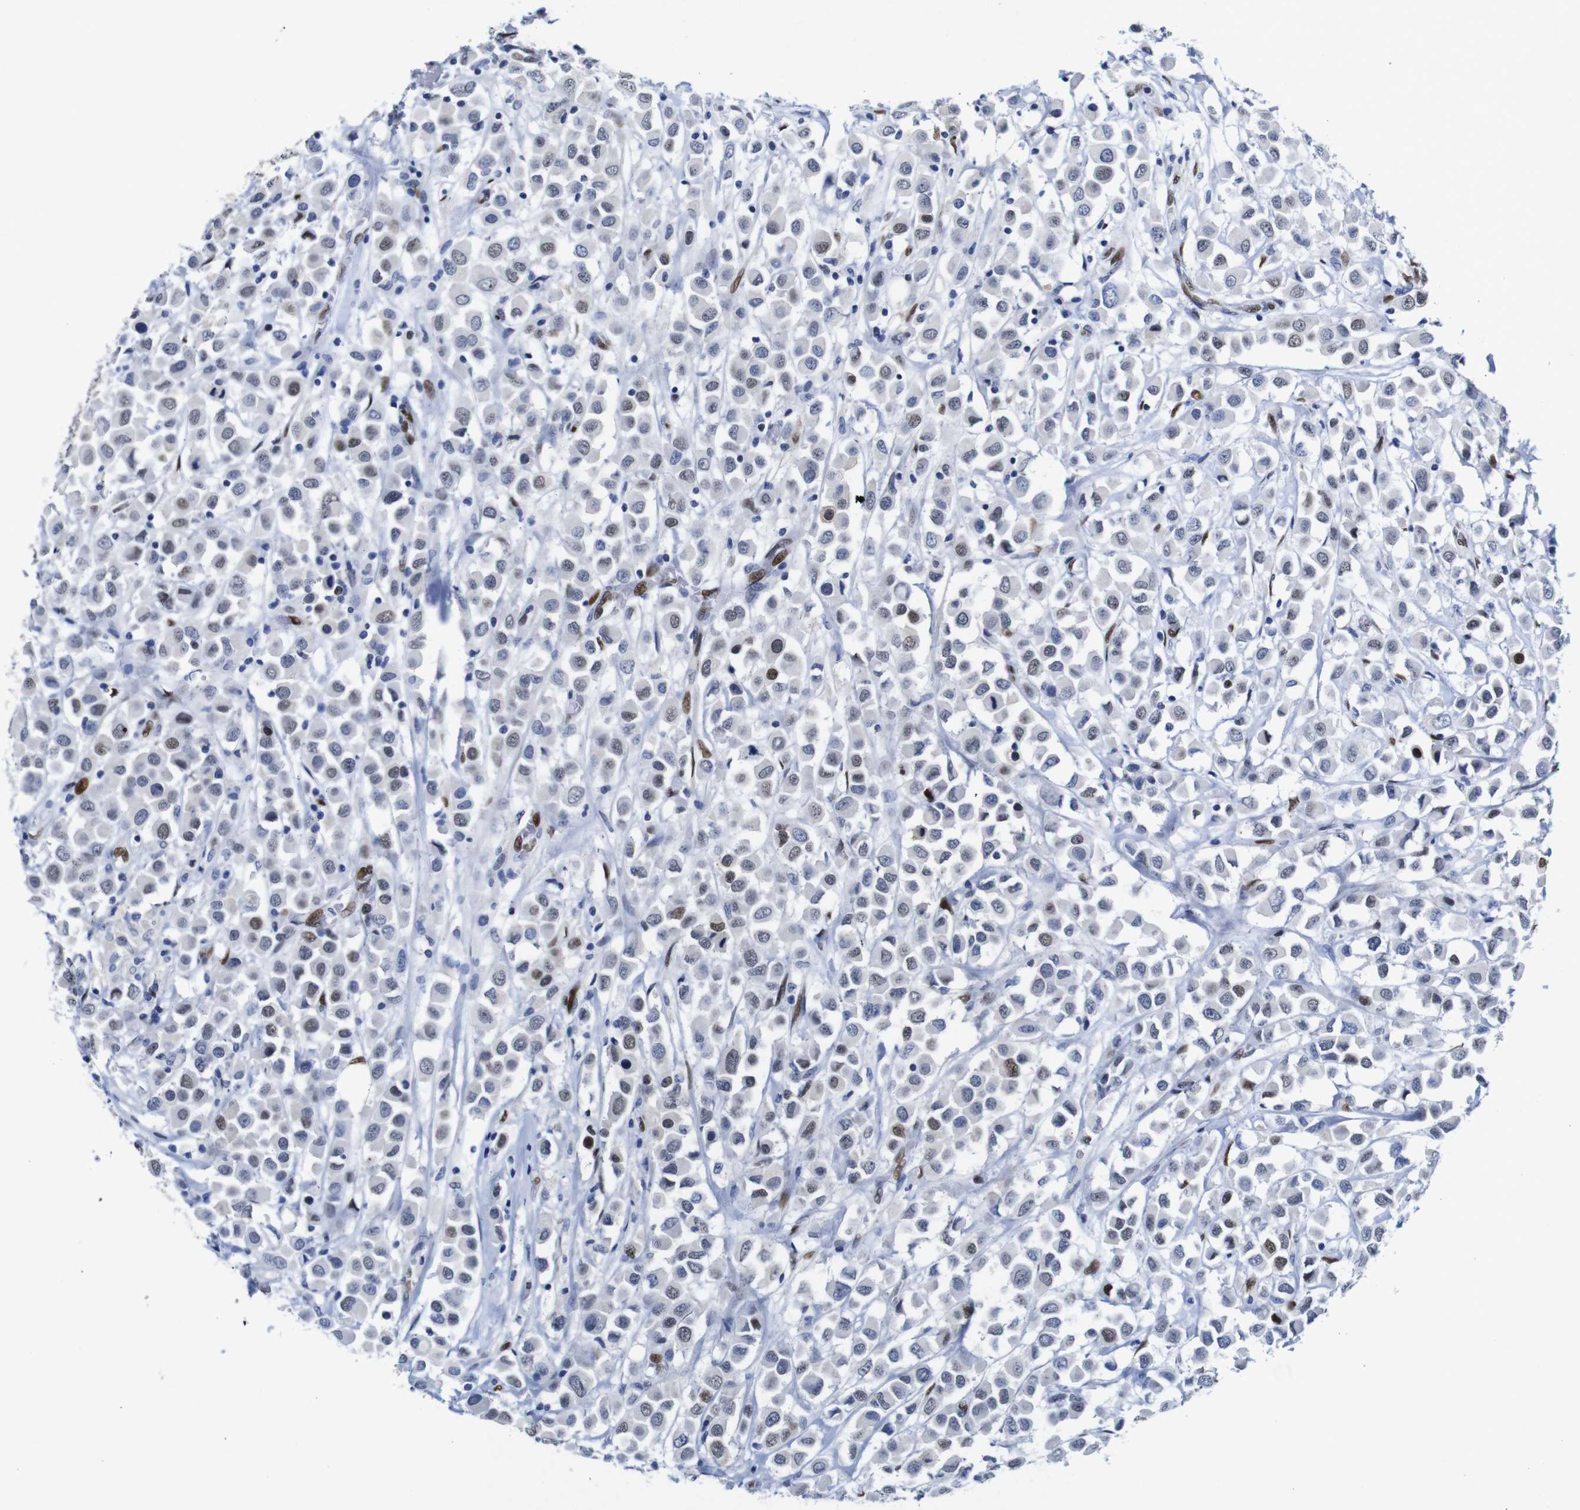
{"staining": {"intensity": "weak", "quantity": "<25%", "location": "nuclear"}, "tissue": "breast cancer", "cell_type": "Tumor cells", "image_type": "cancer", "snomed": [{"axis": "morphology", "description": "Duct carcinoma"}, {"axis": "topography", "description": "Breast"}], "caption": "Immunohistochemistry (IHC) of breast infiltrating ductal carcinoma demonstrates no staining in tumor cells. Nuclei are stained in blue.", "gene": "FOSL2", "patient": {"sex": "female", "age": 61}}